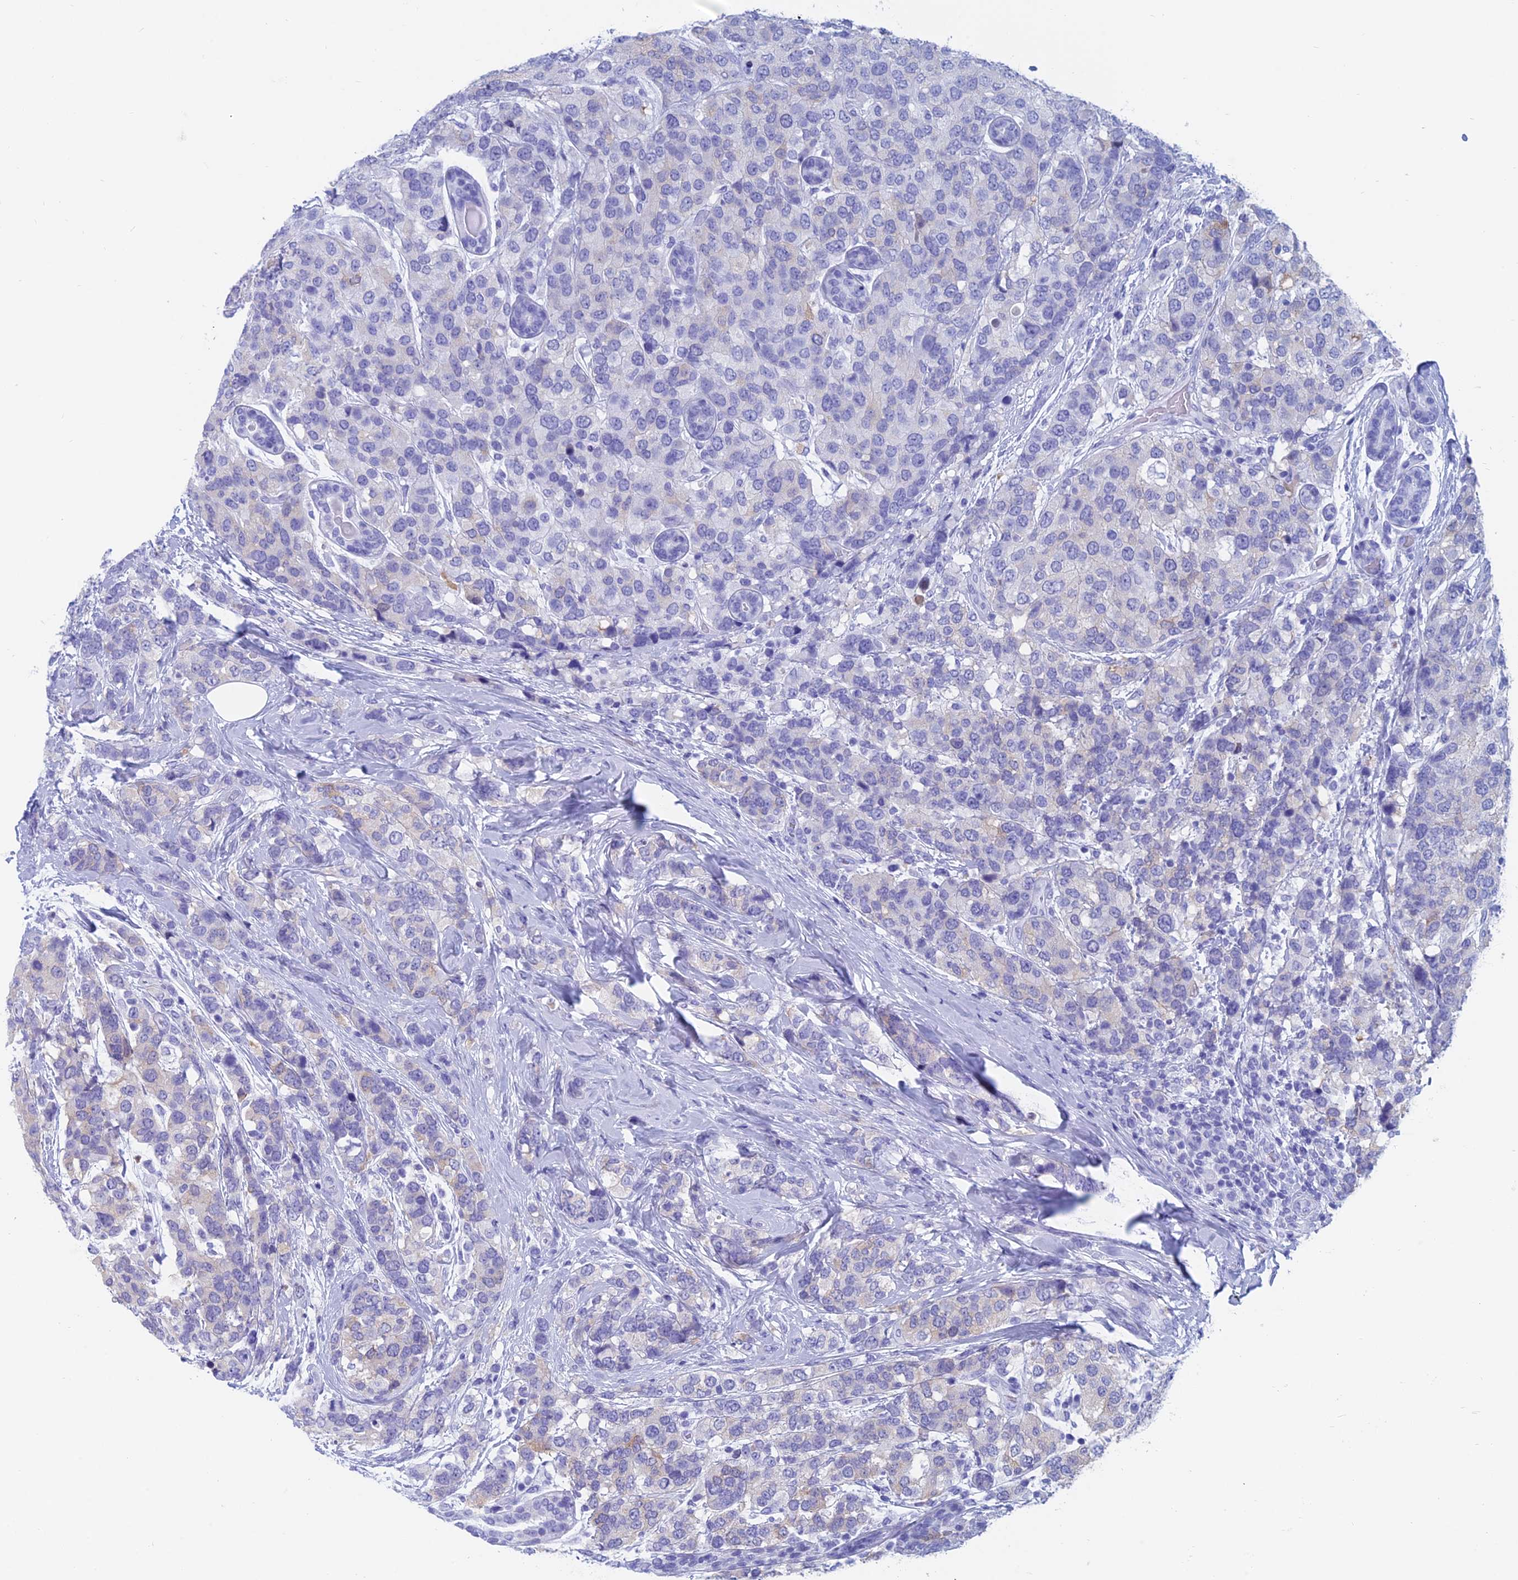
{"staining": {"intensity": "negative", "quantity": "none", "location": "none"}, "tissue": "breast cancer", "cell_type": "Tumor cells", "image_type": "cancer", "snomed": [{"axis": "morphology", "description": "Lobular carcinoma"}, {"axis": "topography", "description": "Breast"}], "caption": "This histopathology image is of breast cancer stained with IHC to label a protein in brown with the nuclei are counter-stained blue. There is no positivity in tumor cells. (DAB (3,3'-diaminobenzidine) immunohistochemistry (IHC) visualized using brightfield microscopy, high magnification).", "gene": "CAPS", "patient": {"sex": "female", "age": 59}}